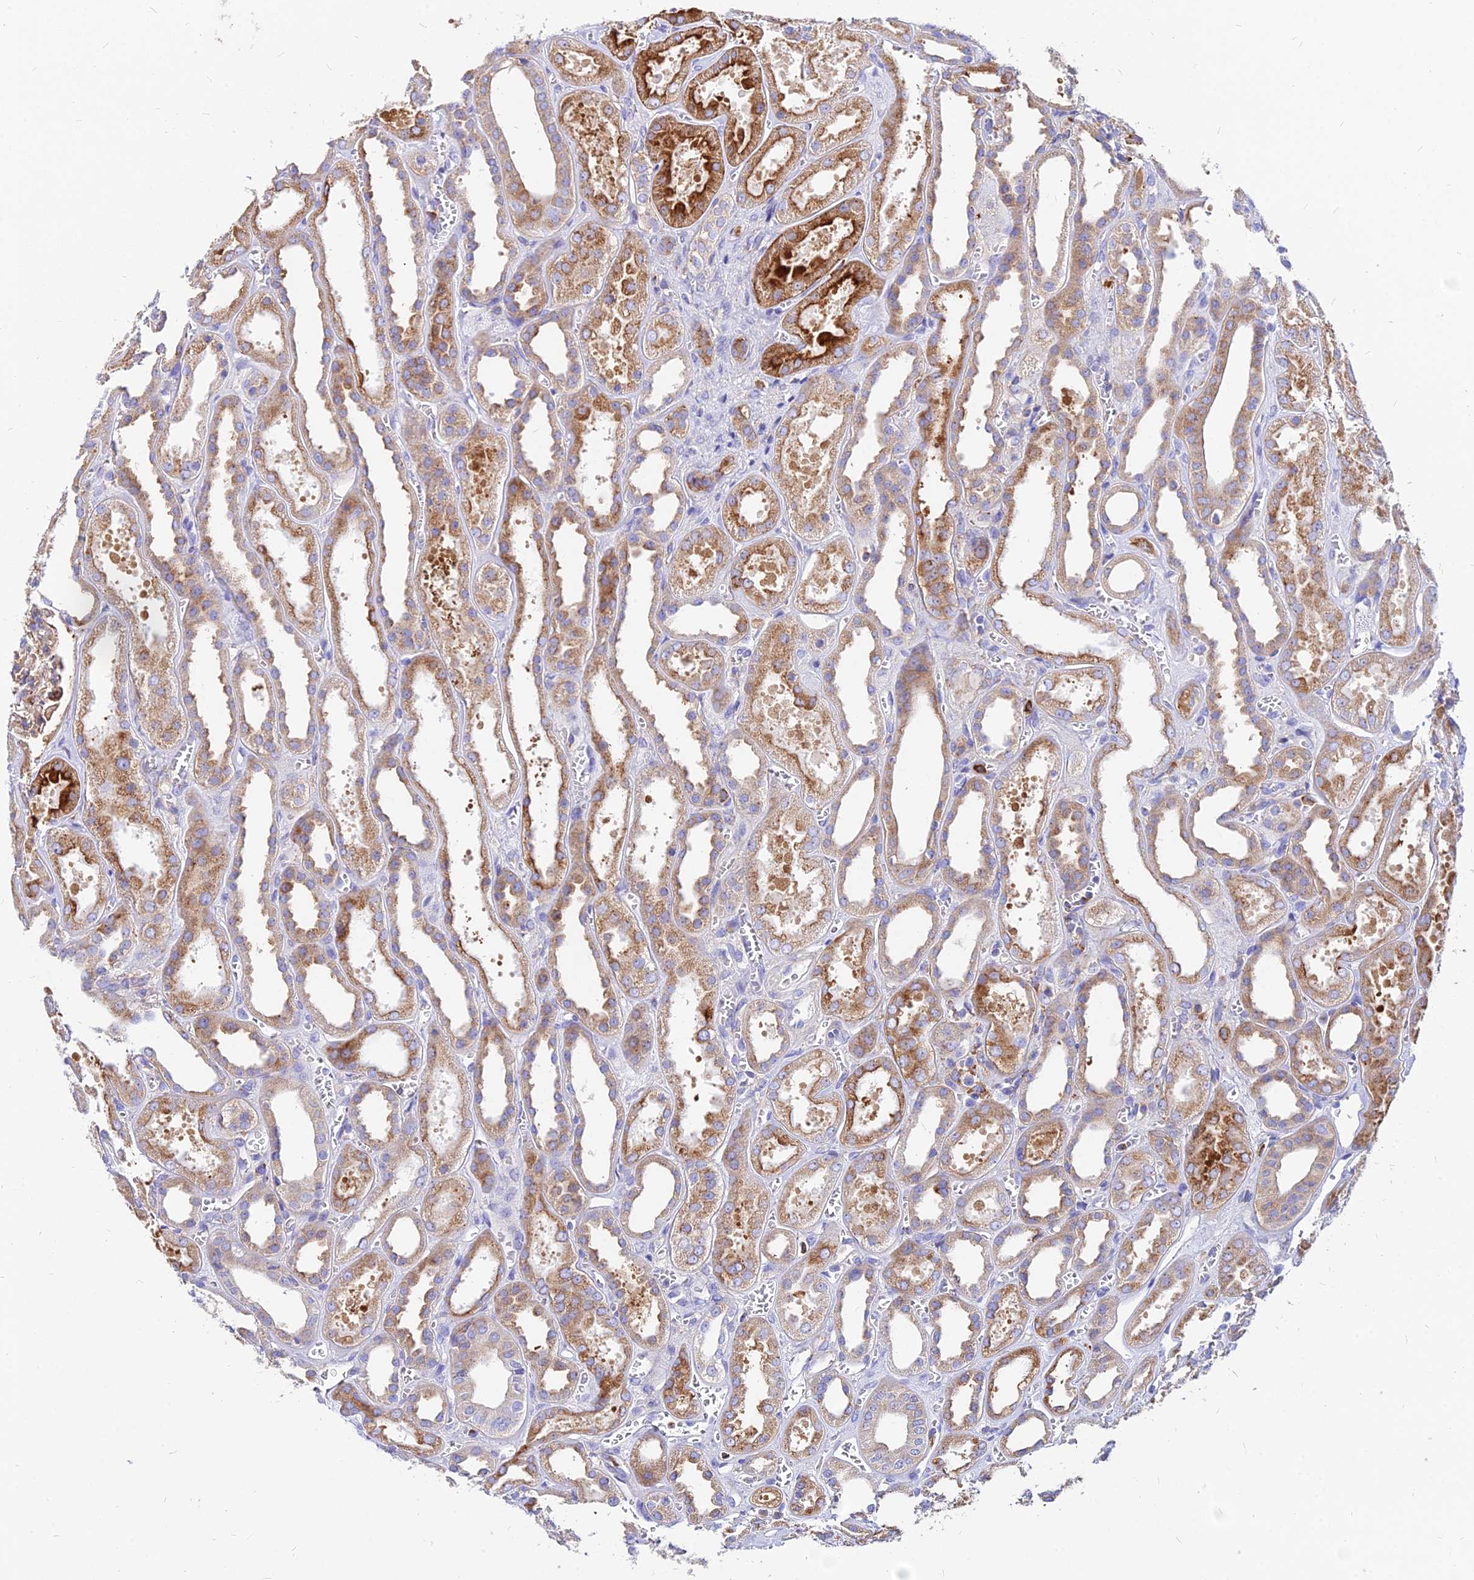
{"staining": {"intensity": "negative", "quantity": "none", "location": "none"}, "tissue": "kidney", "cell_type": "Cells in glomeruli", "image_type": "normal", "snomed": [{"axis": "morphology", "description": "Normal tissue, NOS"}, {"axis": "morphology", "description": "Adenocarcinoma, NOS"}, {"axis": "topography", "description": "Kidney"}], "caption": "Immunohistochemistry of unremarkable human kidney demonstrates no expression in cells in glomeruli.", "gene": "AGTRAP", "patient": {"sex": "female", "age": 68}}